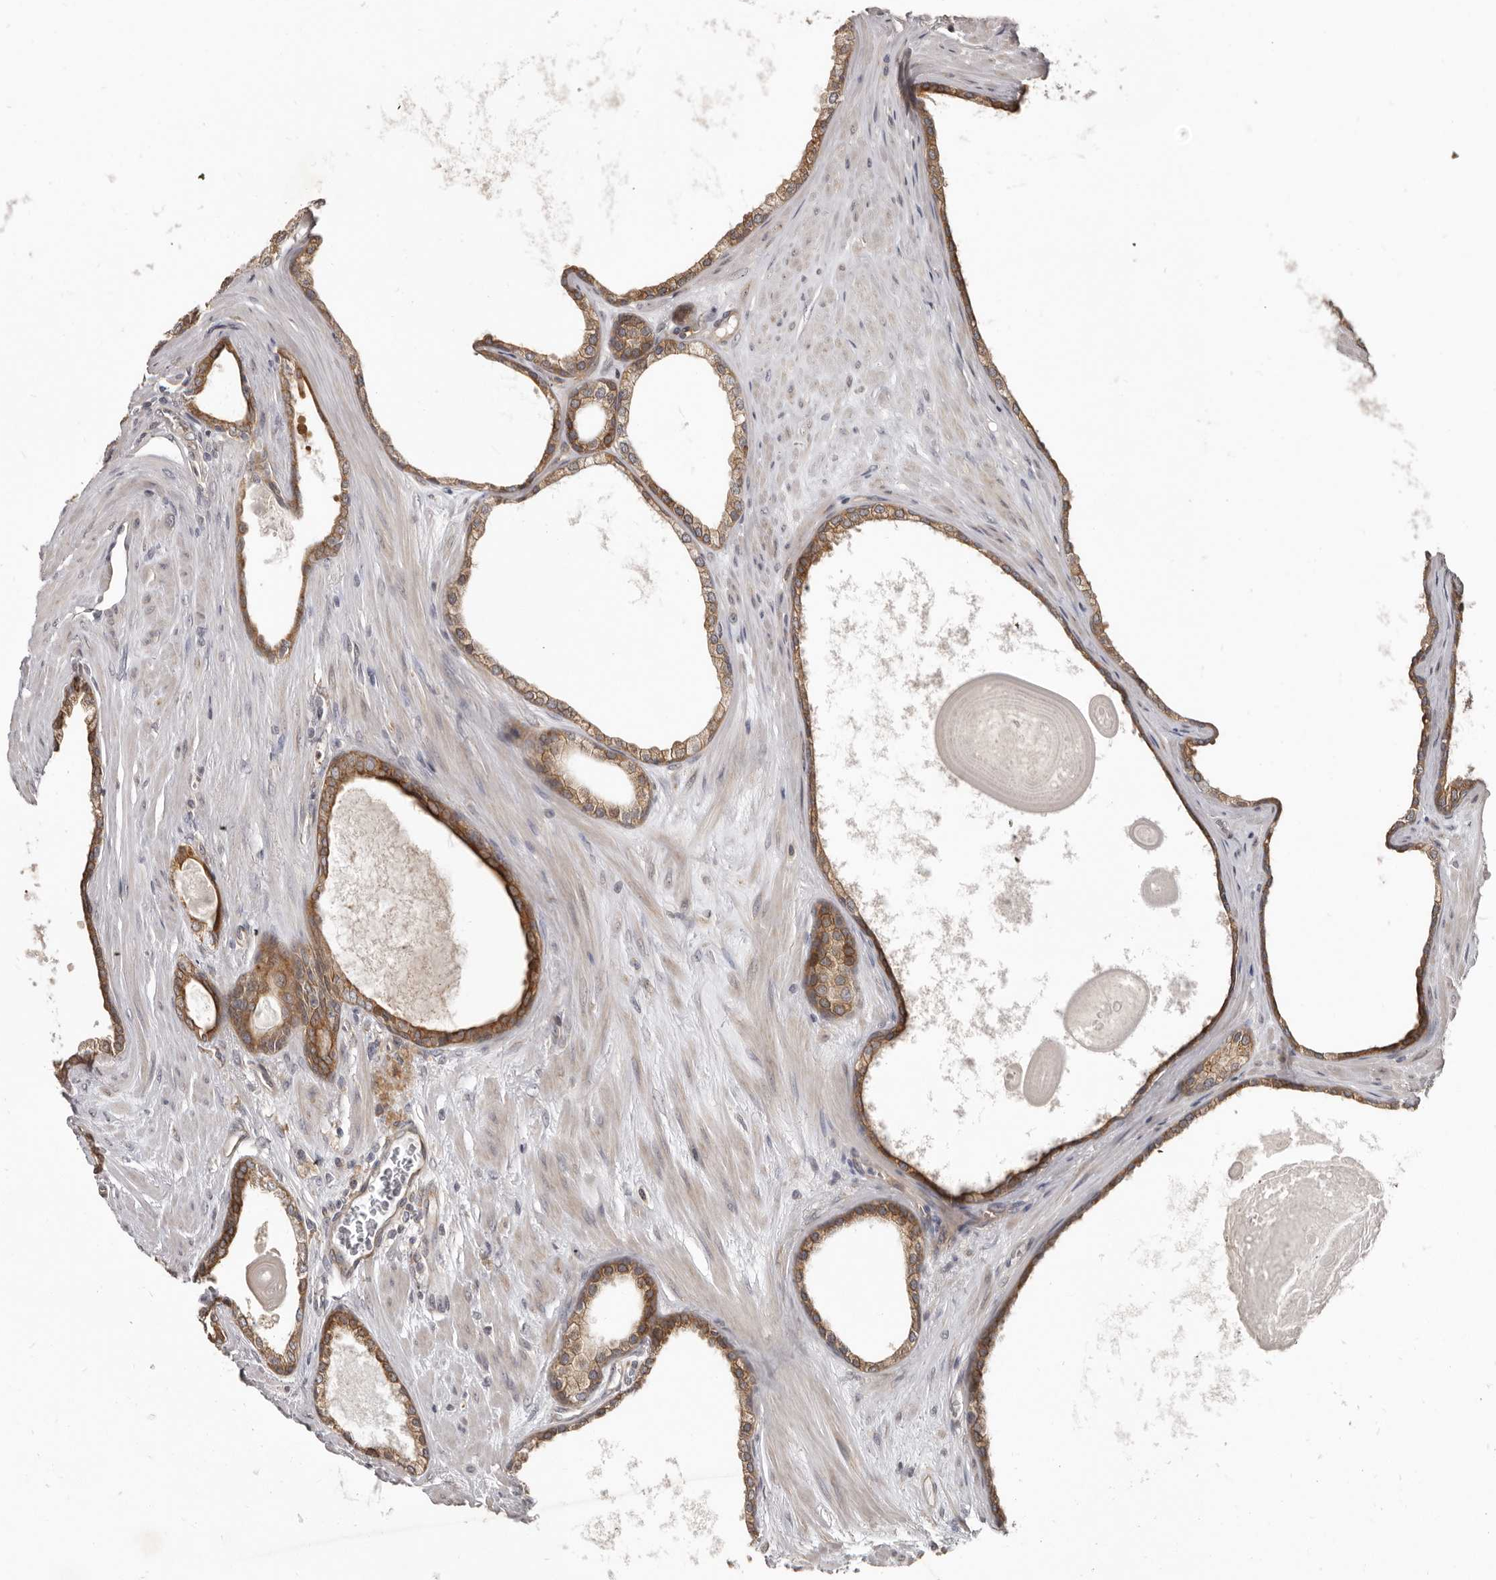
{"staining": {"intensity": "moderate", "quantity": ">75%", "location": "cytoplasmic/membranous"}, "tissue": "prostate cancer", "cell_type": "Tumor cells", "image_type": "cancer", "snomed": [{"axis": "morphology", "description": "Adenocarcinoma, Low grade"}, {"axis": "topography", "description": "Prostate"}], "caption": "Human prostate cancer stained with a protein marker shows moderate staining in tumor cells.", "gene": "BAD", "patient": {"sex": "male", "age": 70}}